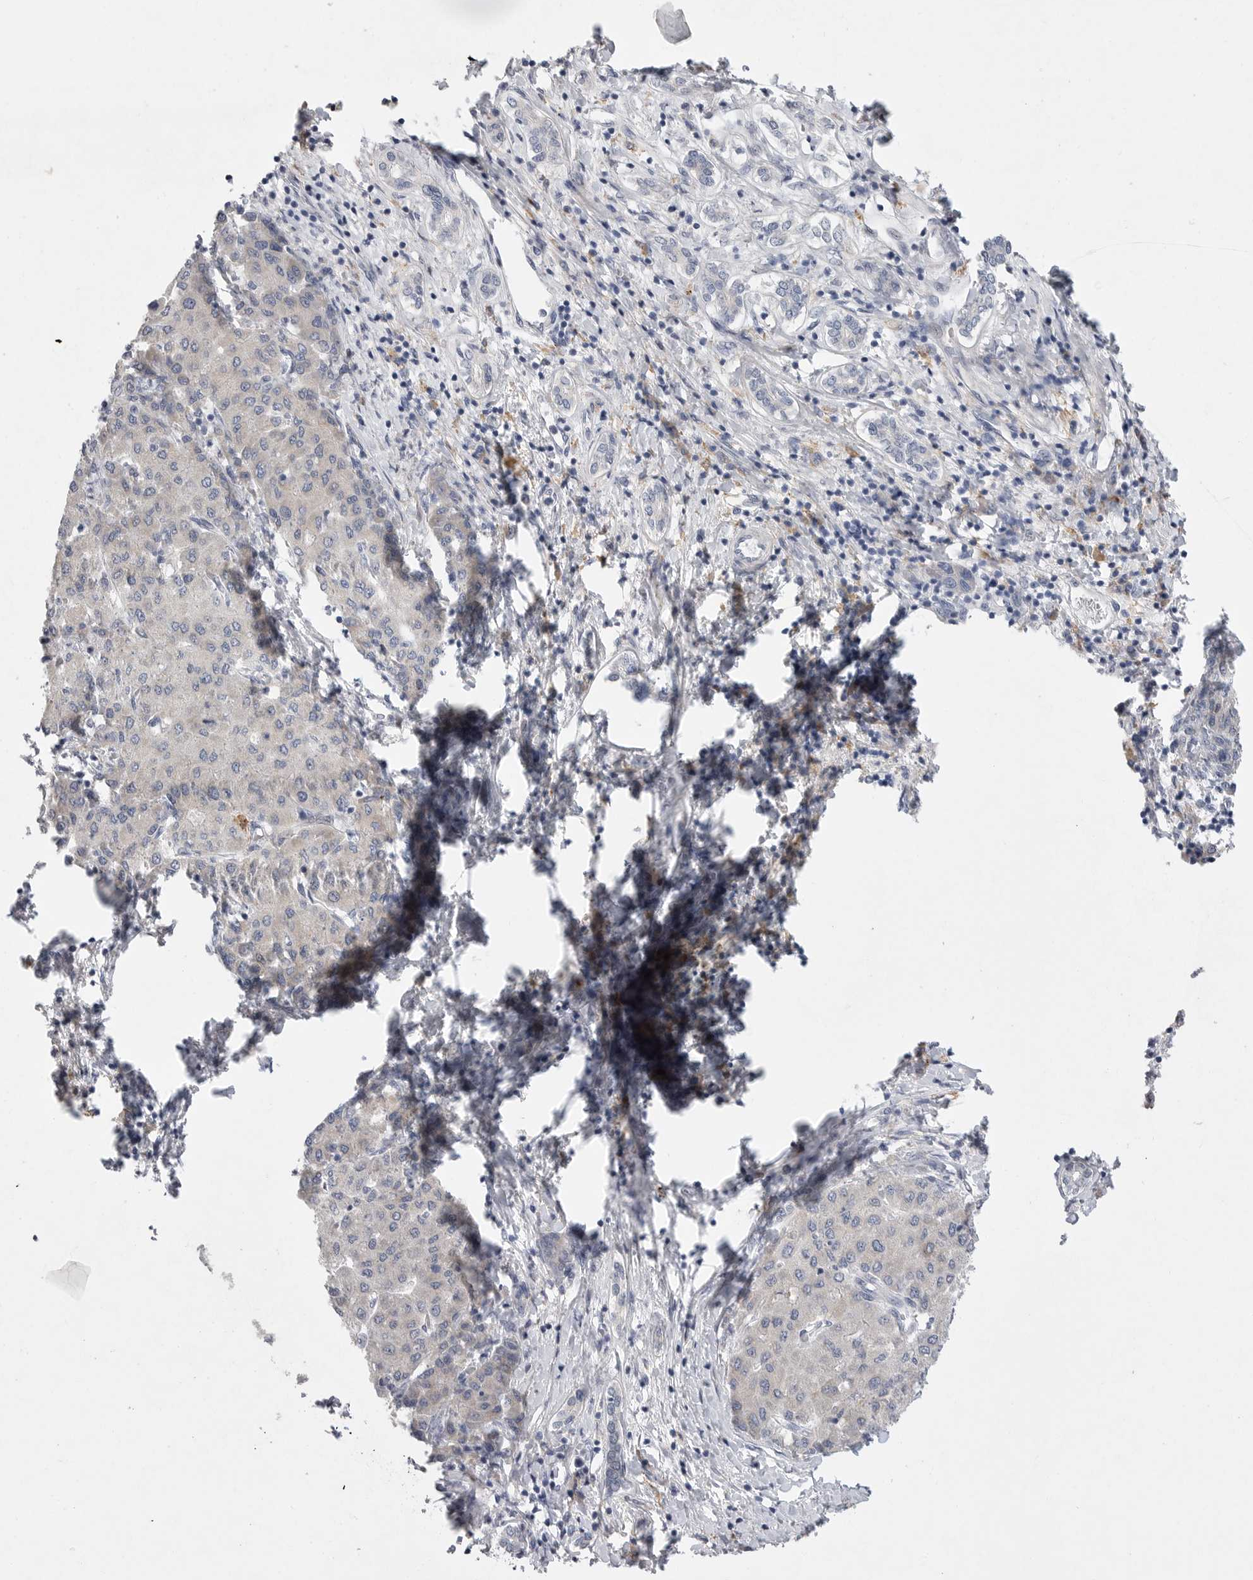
{"staining": {"intensity": "negative", "quantity": "none", "location": "none"}, "tissue": "liver cancer", "cell_type": "Tumor cells", "image_type": "cancer", "snomed": [{"axis": "morphology", "description": "Carcinoma, Hepatocellular, NOS"}, {"axis": "topography", "description": "Liver"}], "caption": "Micrograph shows no significant protein positivity in tumor cells of liver cancer (hepatocellular carcinoma). (Stains: DAB (3,3'-diaminobenzidine) immunohistochemistry with hematoxylin counter stain, Microscopy: brightfield microscopy at high magnification).", "gene": "EDEM3", "patient": {"sex": "male", "age": 65}}